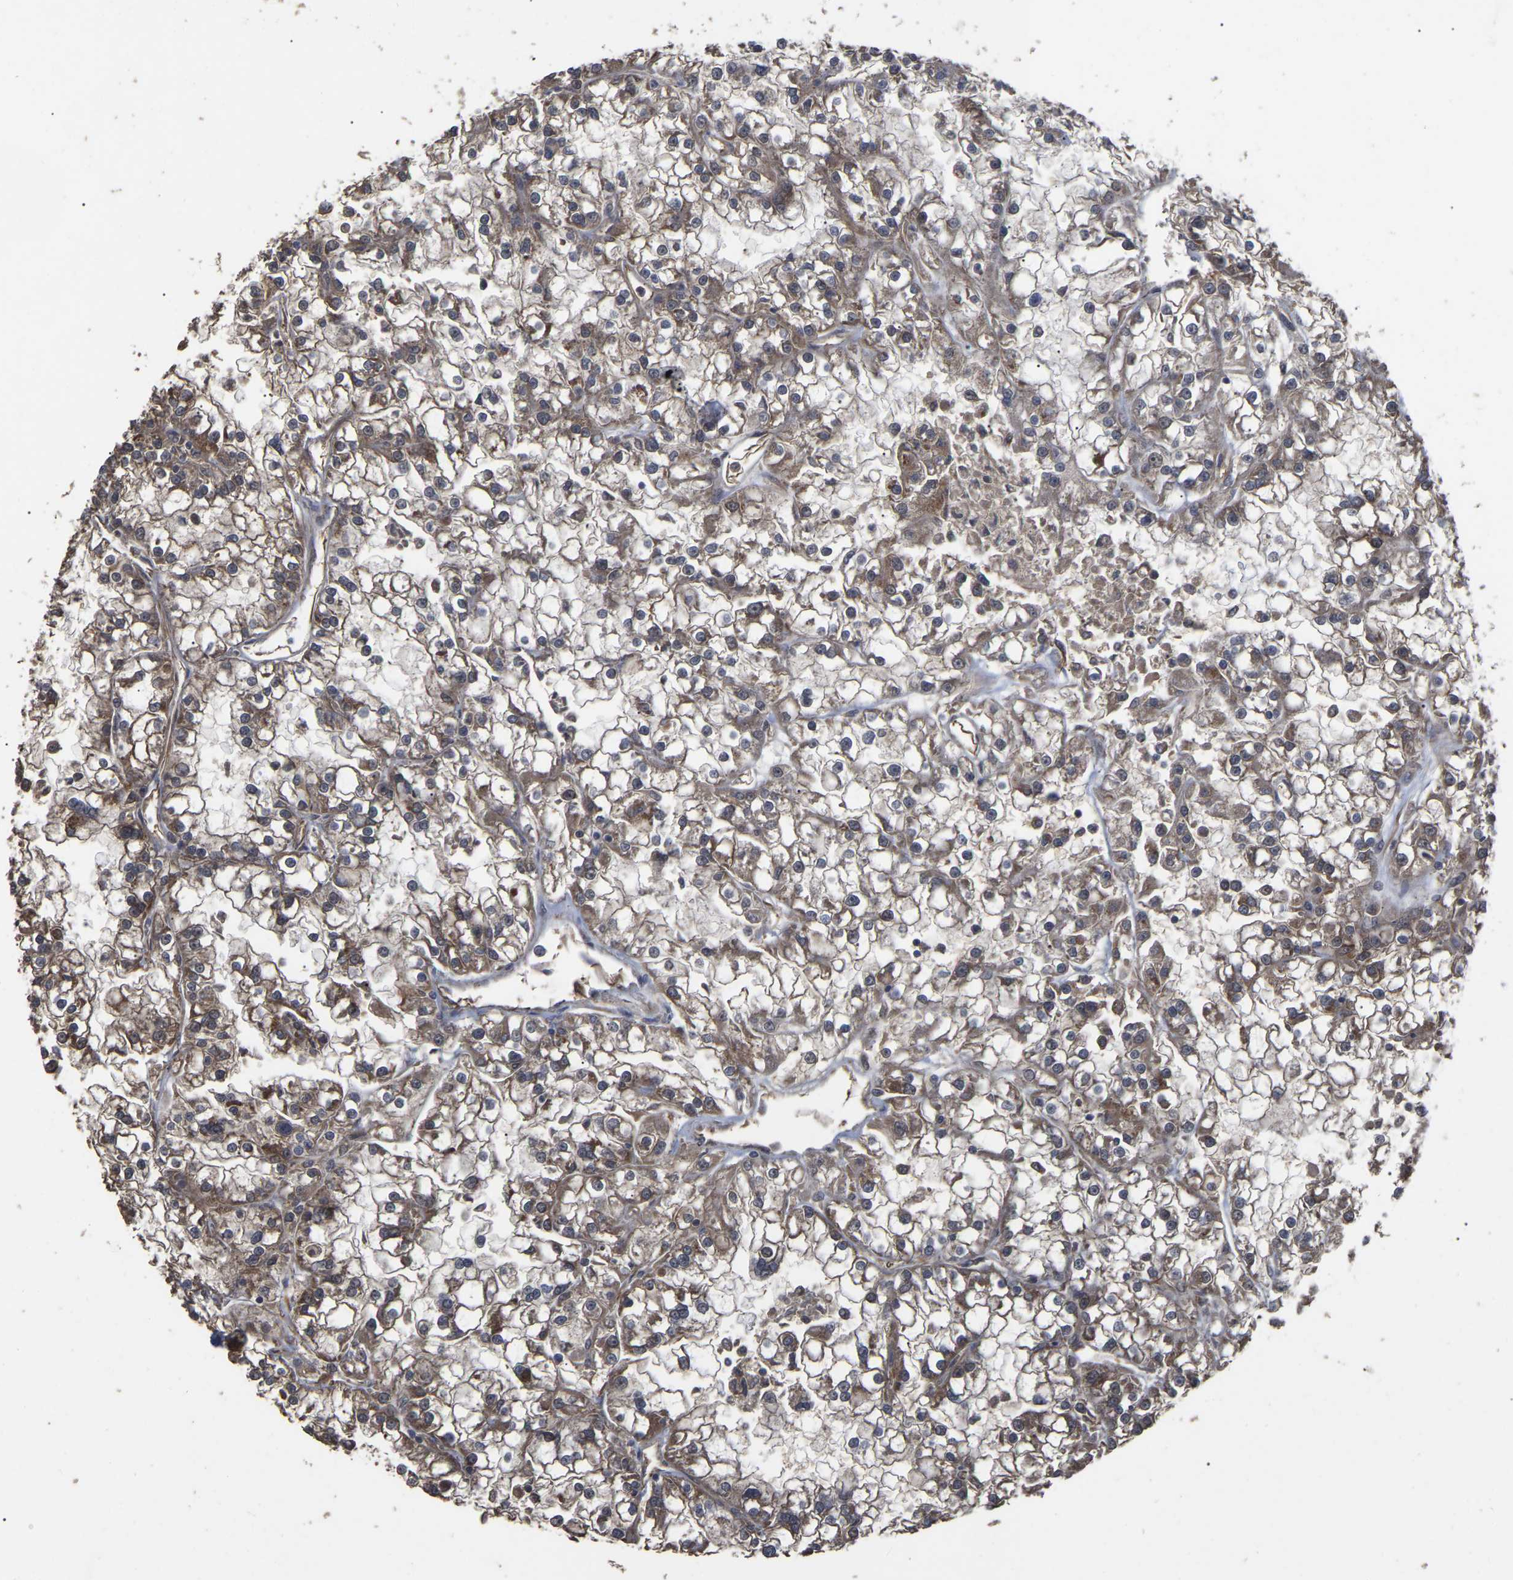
{"staining": {"intensity": "moderate", "quantity": ">75%", "location": "cytoplasmic/membranous"}, "tissue": "renal cancer", "cell_type": "Tumor cells", "image_type": "cancer", "snomed": [{"axis": "morphology", "description": "Adenocarcinoma, NOS"}, {"axis": "topography", "description": "Kidney"}], "caption": "The immunohistochemical stain highlights moderate cytoplasmic/membranous staining in tumor cells of renal cancer tissue.", "gene": "FAM161B", "patient": {"sex": "female", "age": 52}}